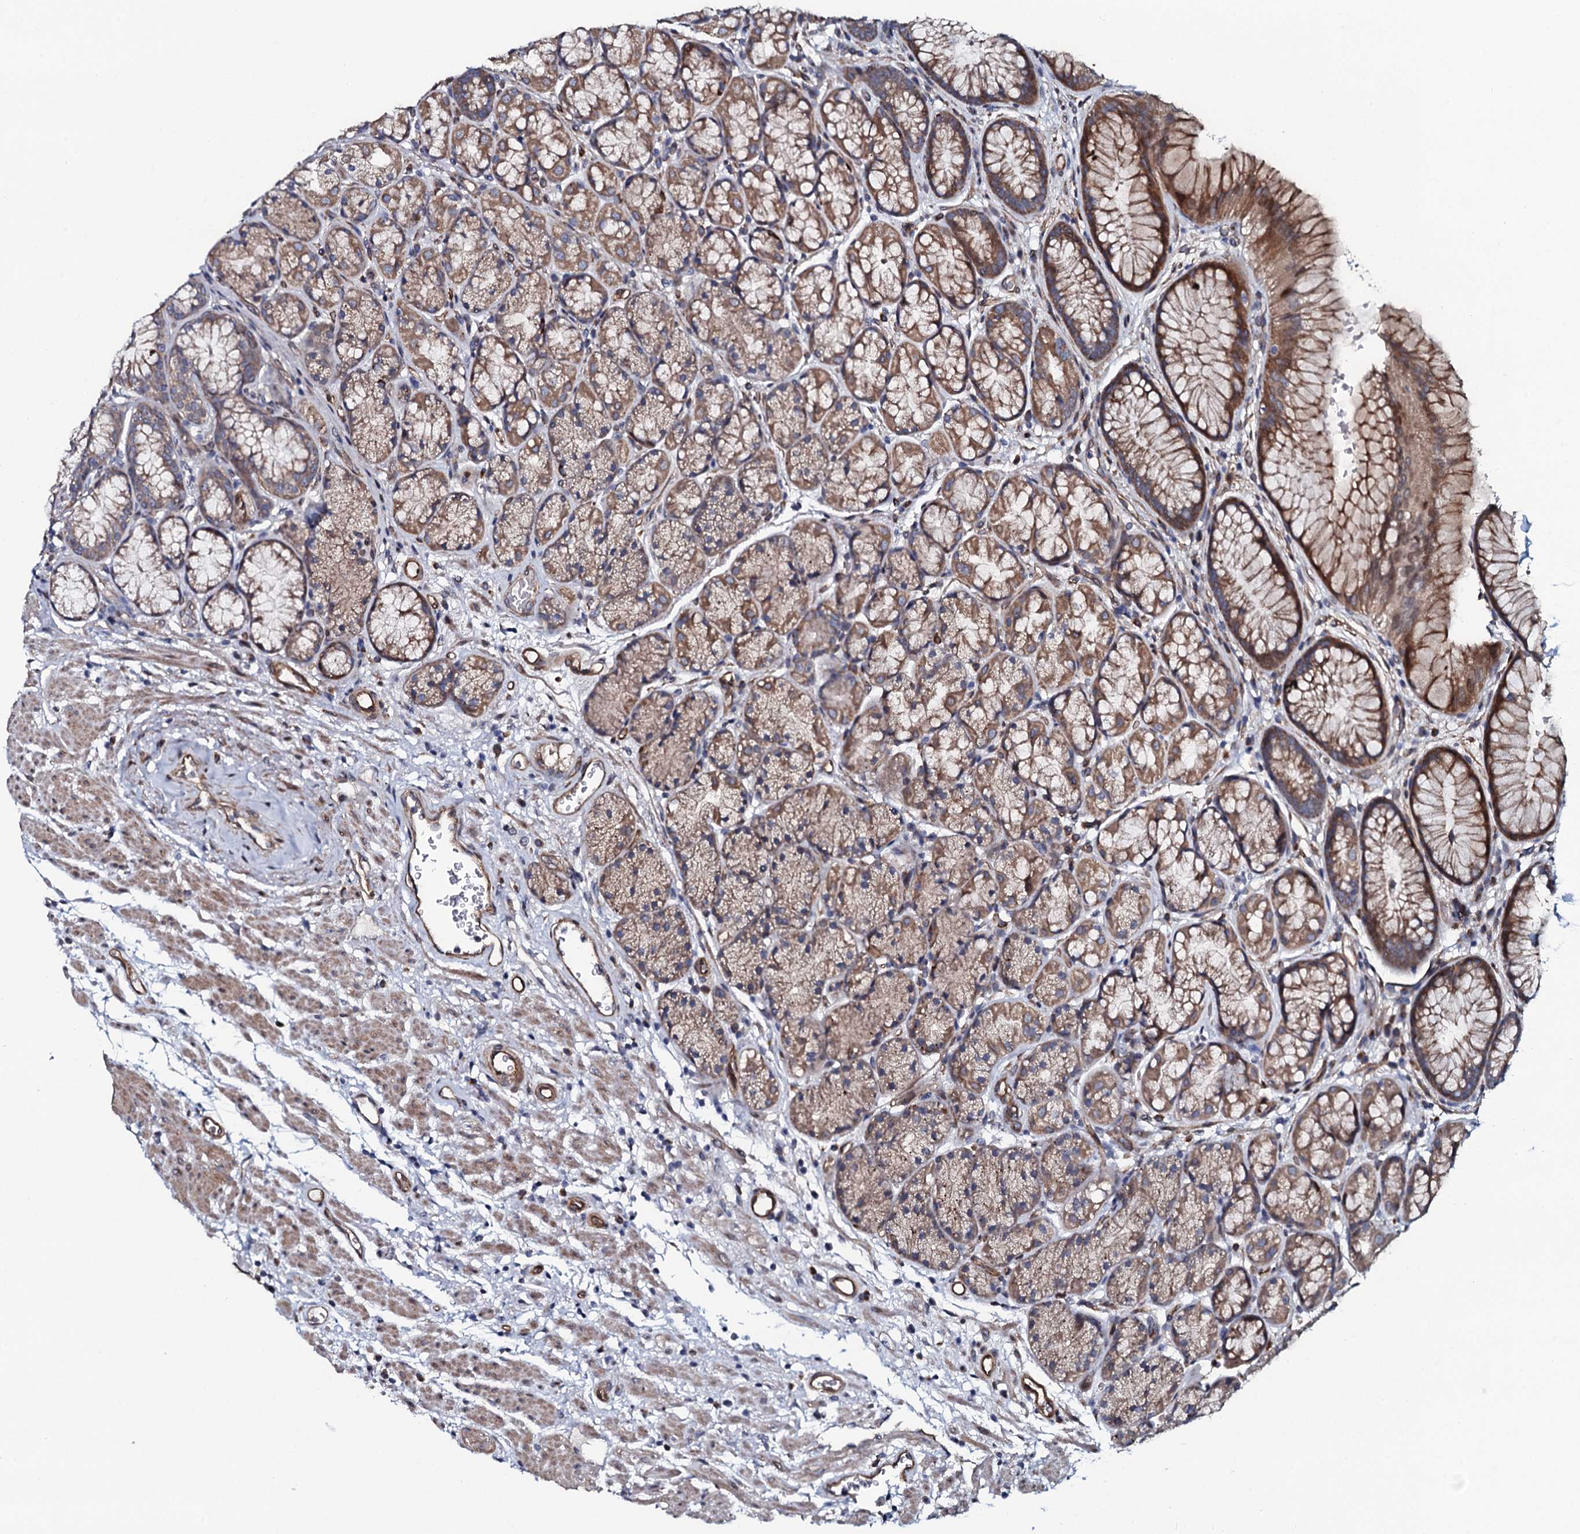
{"staining": {"intensity": "moderate", "quantity": ">75%", "location": "cytoplasmic/membranous"}, "tissue": "stomach", "cell_type": "Glandular cells", "image_type": "normal", "snomed": [{"axis": "morphology", "description": "Normal tissue, NOS"}, {"axis": "topography", "description": "Stomach"}], "caption": "Normal stomach reveals moderate cytoplasmic/membranous positivity in approximately >75% of glandular cells.", "gene": "KCTD4", "patient": {"sex": "male", "age": 63}}